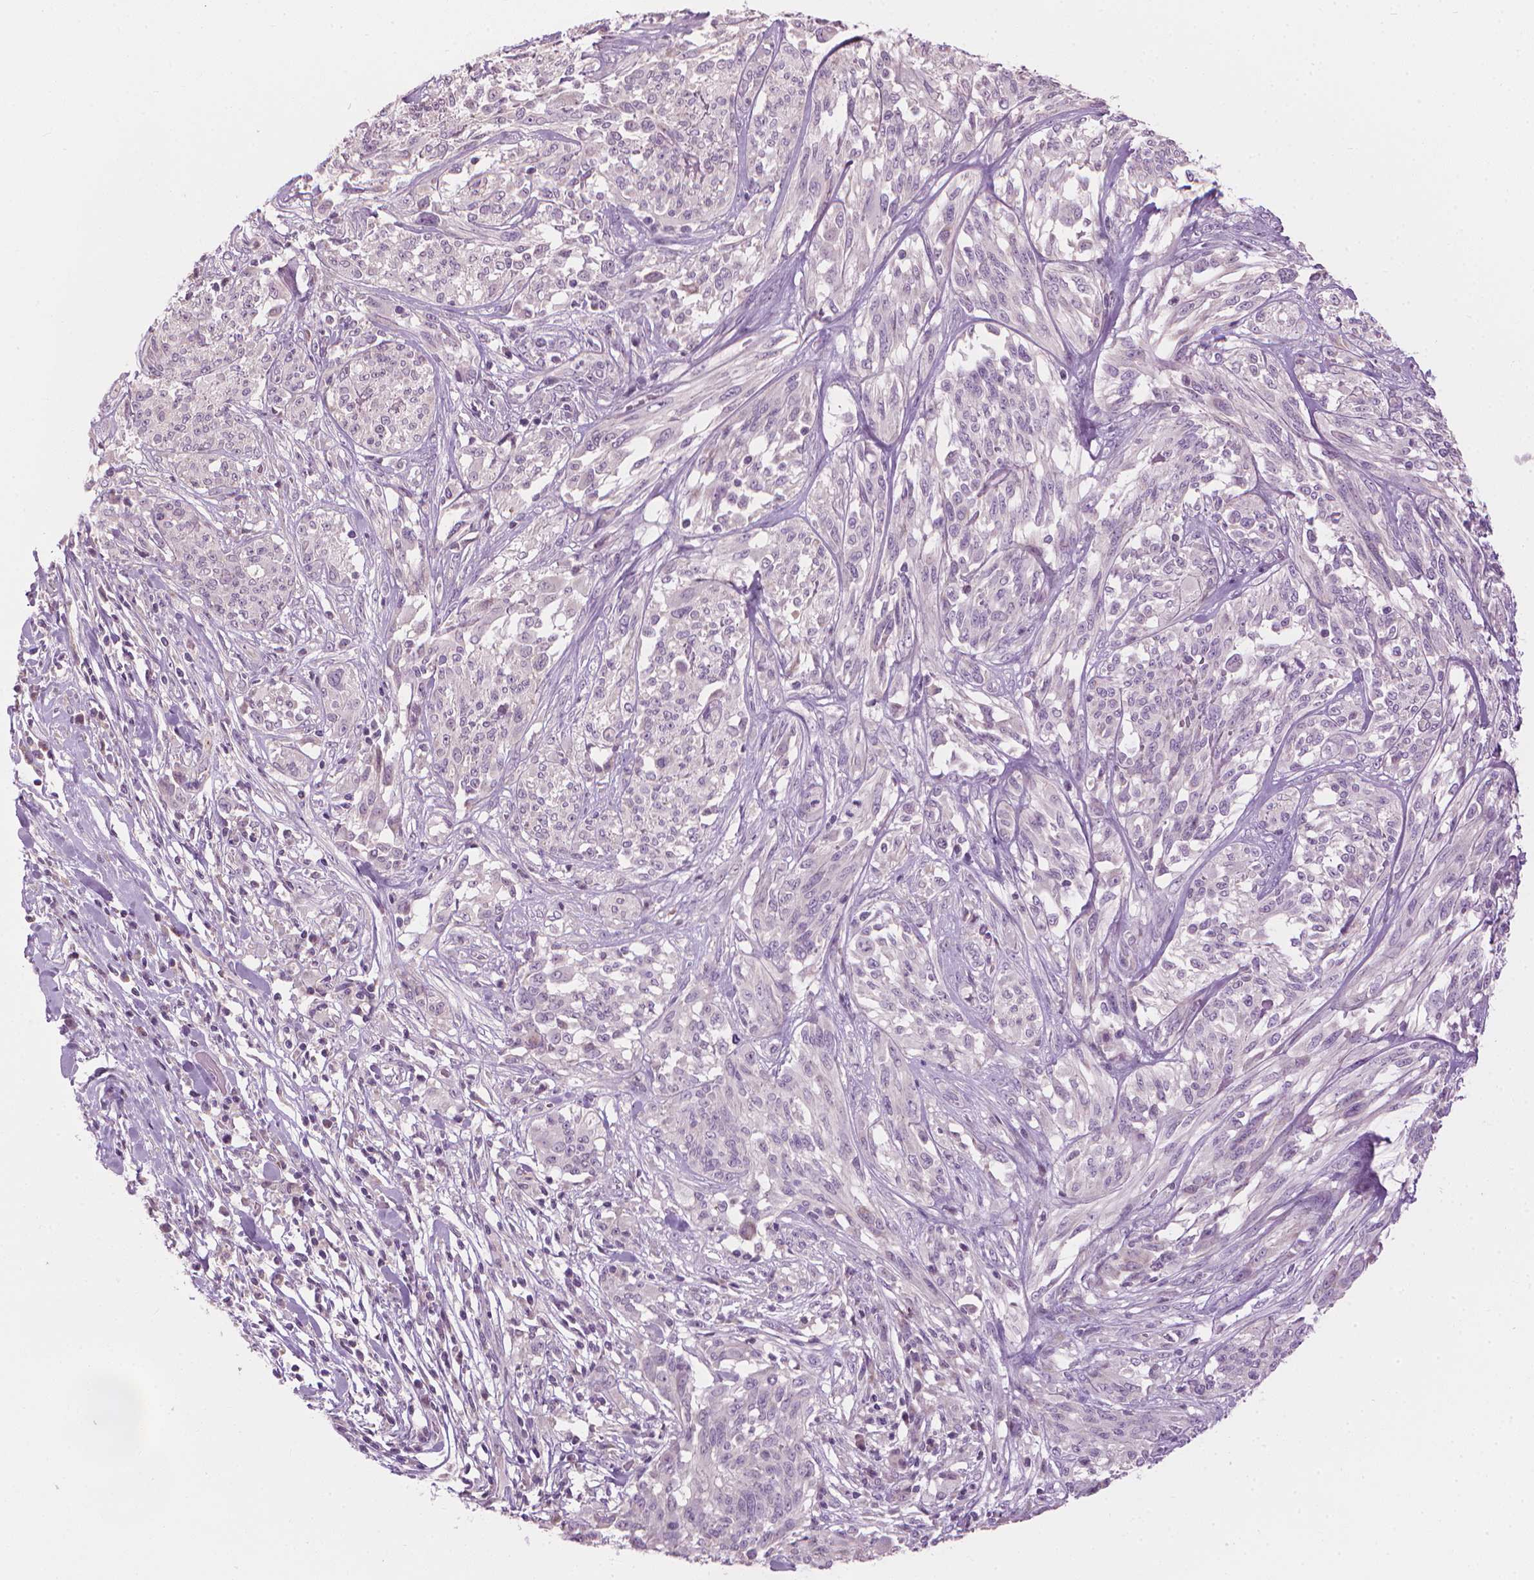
{"staining": {"intensity": "negative", "quantity": "none", "location": "none"}, "tissue": "melanoma", "cell_type": "Tumor cells", "image_type": "cancer", "snomed": [{"axis": "morphology", "description": "Malignant melanoma, NOS"}, {"axis": "topography", "description": "Skin"}], "caption": "Tumor cells show no significant staining in malignant melanoma.", "gene": "CFAP126", "patient": {"sex": "female", "age": 91}}